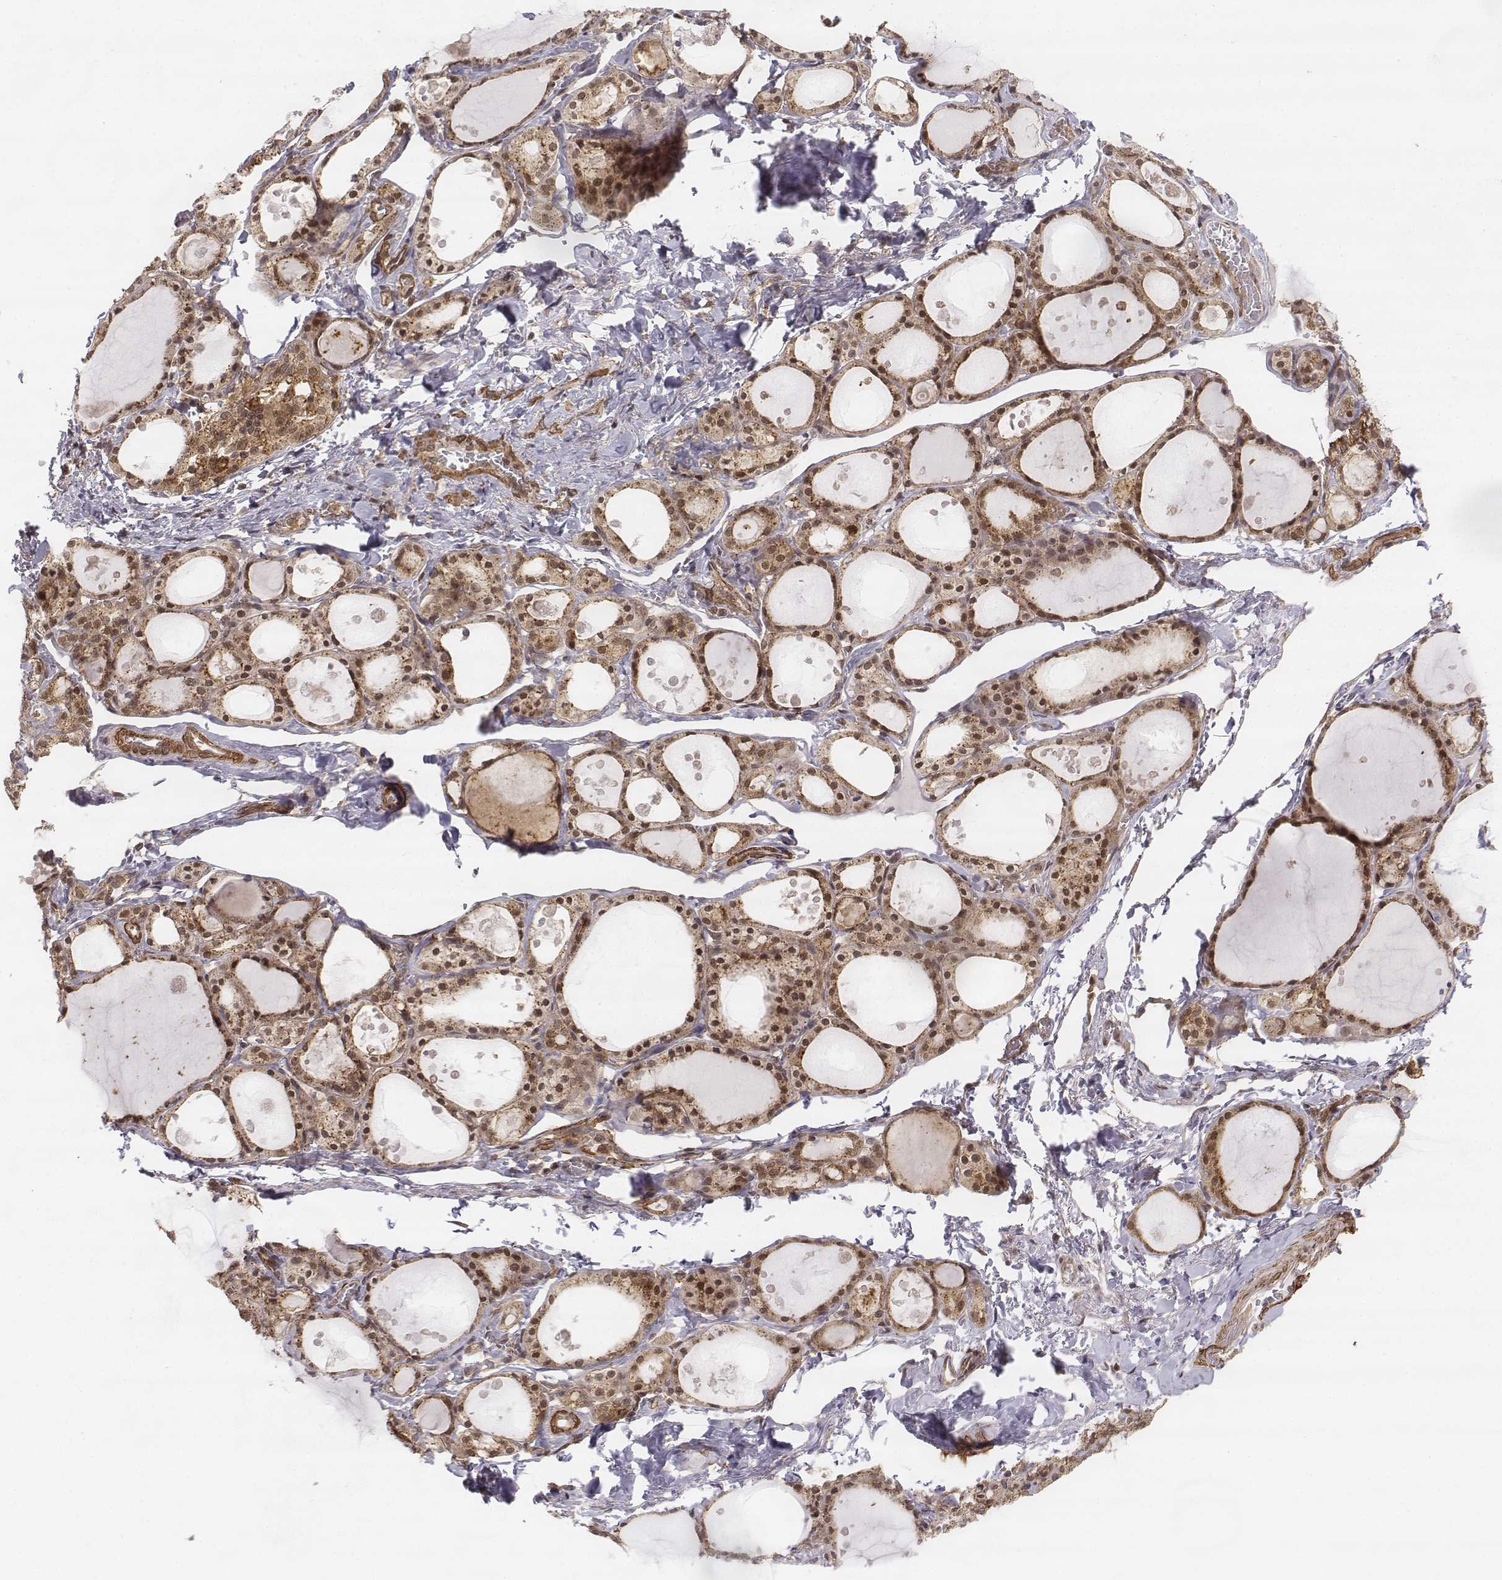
{"staining": {"intensity": "moderate", "quantity": ">75%", "location": "cytoplasmic/membranous,nuclear"}, "tissue": "thyroid gland", "cell_type": "Glandular cells", "image_type": "normal", "snomed": [{"axis": "morphology", "description": "Normal tissue, NOS"}, {"axis": "topography", "description": "Thyroid gland"}], "caption": "The immunohistochemical stain highlights moderate cytoplasmic/membranous,nuclear staining in glandular cells of normal thyroid gland. The protein of interest is stained brown, and the nuclei are stained in blue (DAB IHC with brightfield microscopy, high magnification).", "gene": "ZFYVE19", "patient": {"sex": "male", "age": 68}}